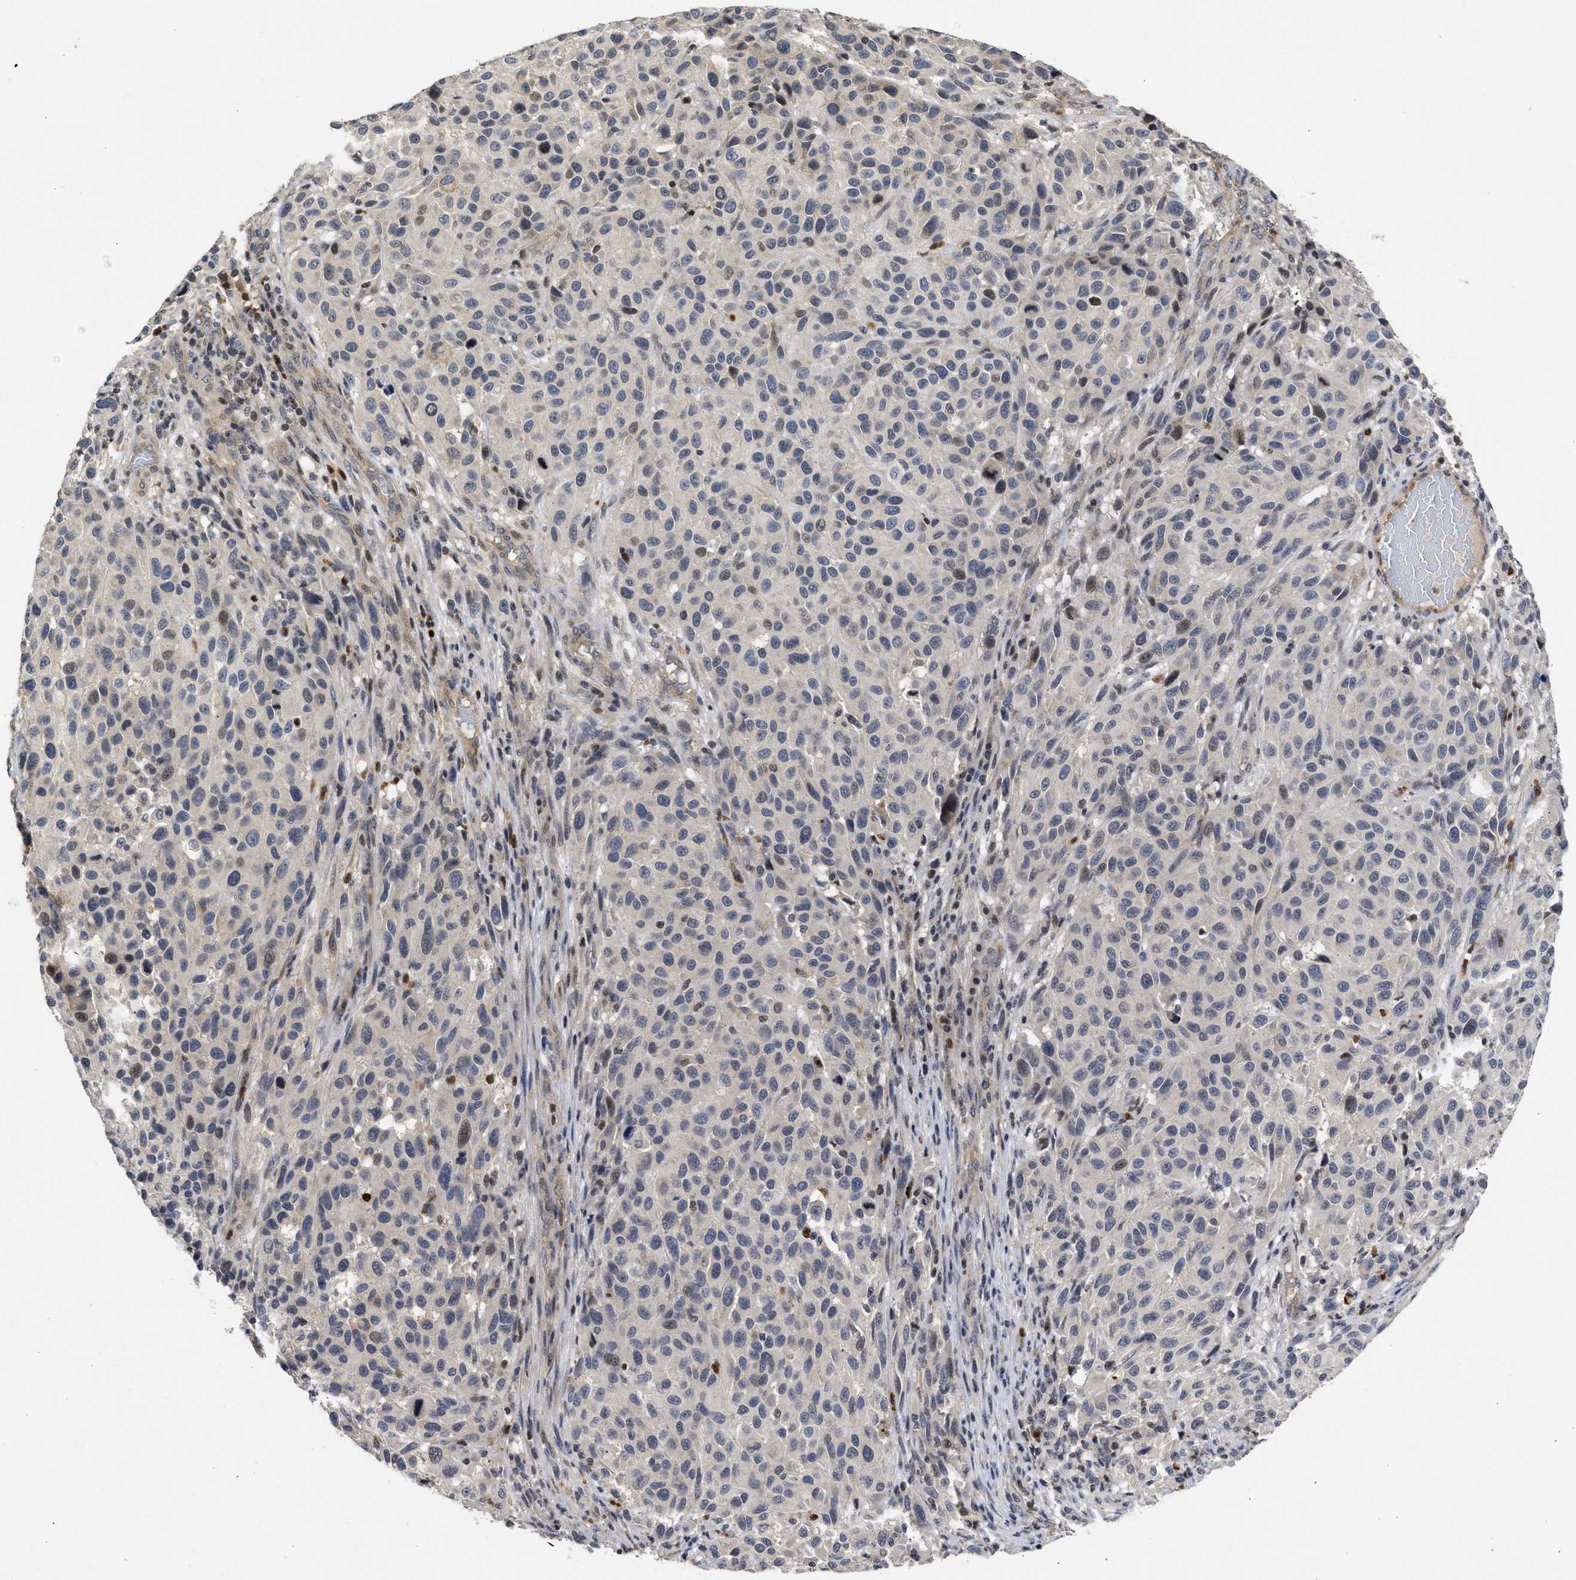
{"staining": {"intensity": "moderate", "quantity": "<25%", "location": "nuclear"}, "tissue": "melanoma", "cell_type": "Tumor cells", "image_type": "cancer", "snomed": [{"axis": "morphology", "description": "Malignant melanoma, Metastatic site"}, {"axis": "topography", "description": "Lymph node"}], "caption": "Tumor cells reveal low levels of moderate nuclear expression in about <25% of cells in melanoma.", "gene": "ENSG00000142539", "patient": {"sex": "male", "age": 61}}